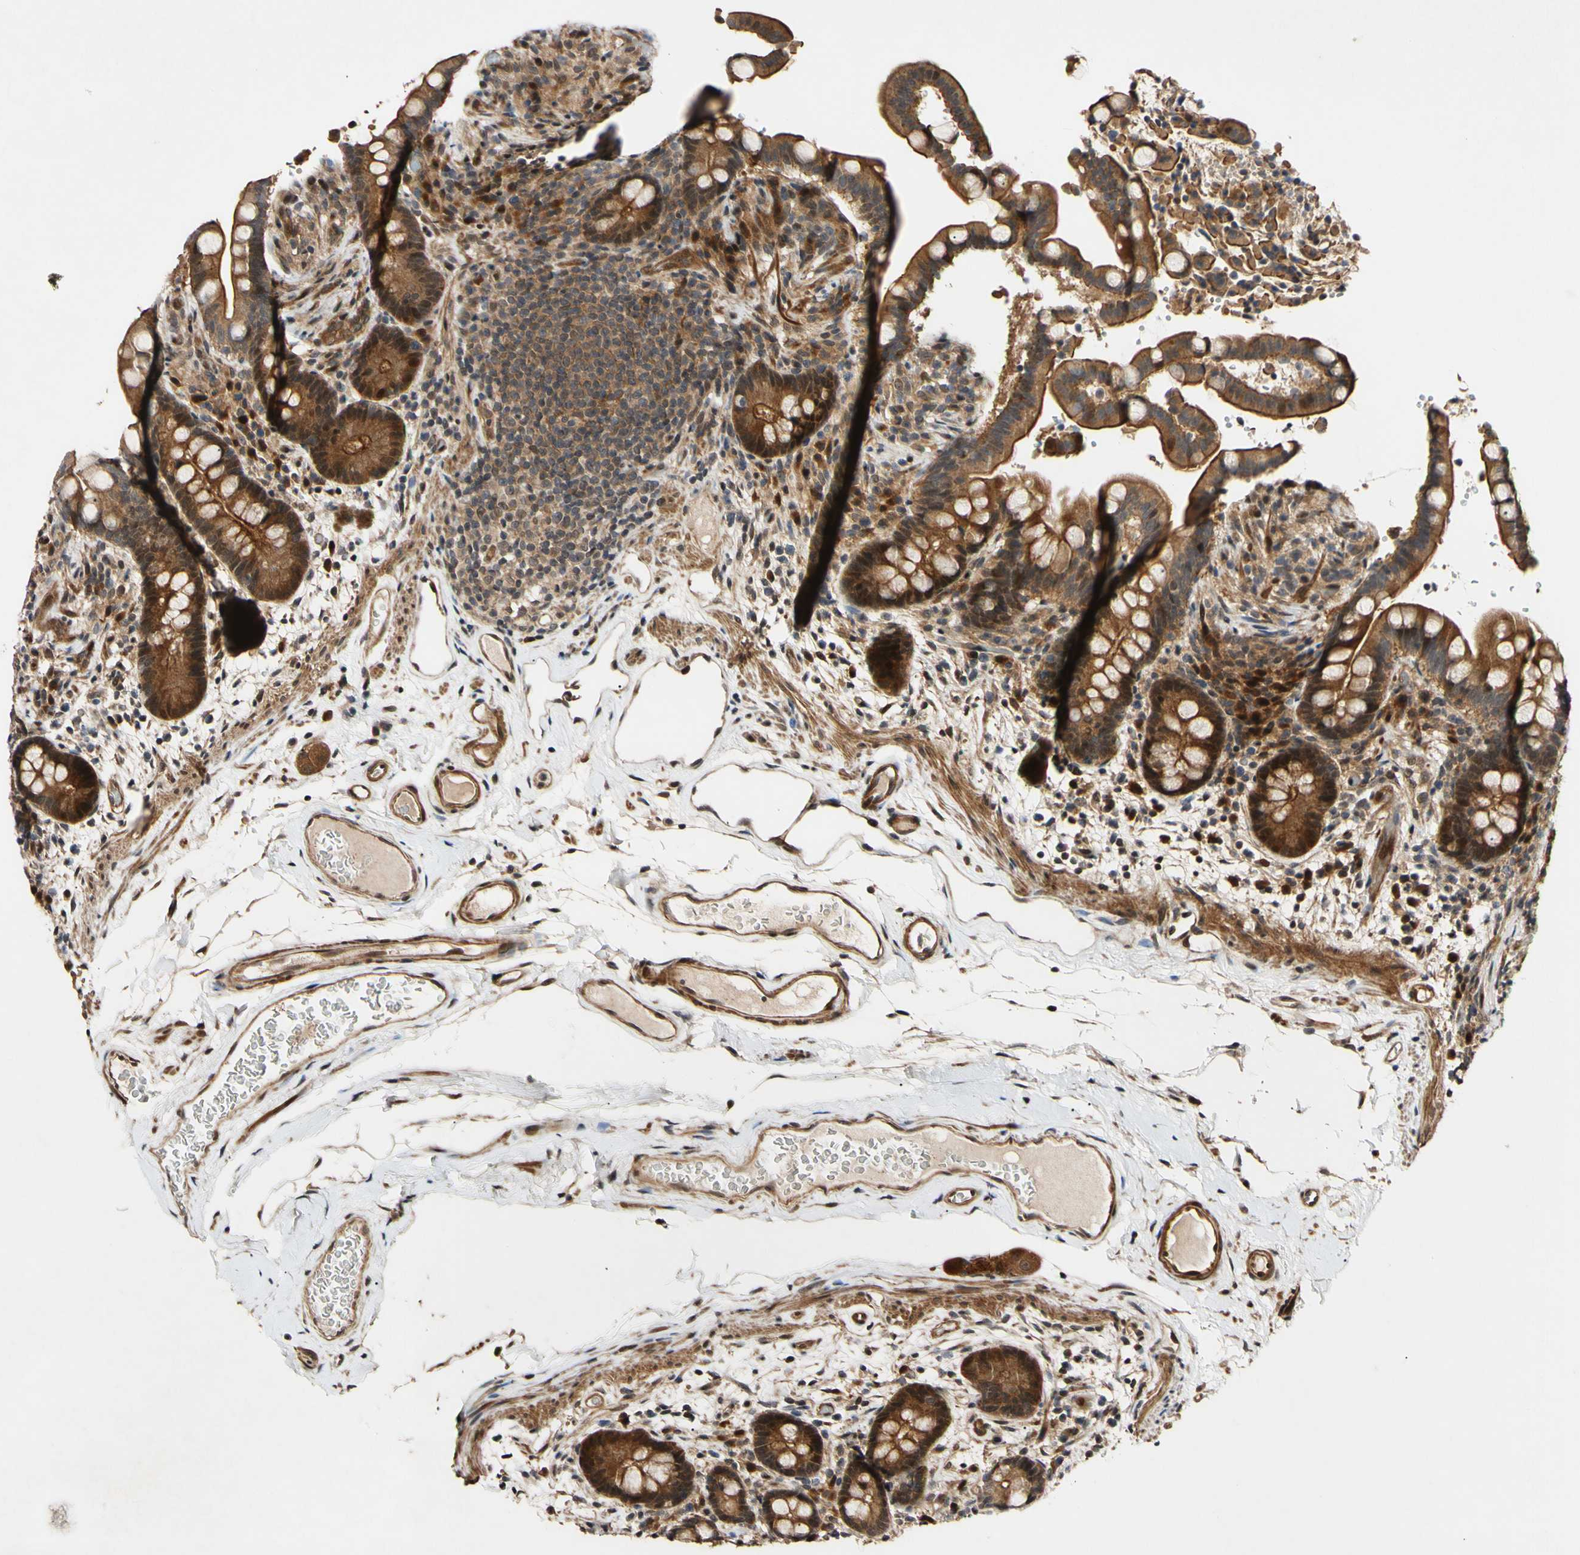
{"staining": {"intensity": "moderate", "quantity": ">75%", "location": "cytoplasmic/membranous"}, "tissue": "colon", "cell_type": "Endothelial cells", "image_type": "normal", "snomed": [{"axis": "morphology", "description": "Normal tissue, NOS"}, {"axis": "topography", "description": "Colon"}], "caption": "An image of colon stained for a protein exhibits moderate cytoplasmic/membranous brown staining in endothelial cells. Ihc stains the protein in brown and the nuclei are stained blue.", "gene": "CSNK1E", "patient": {"sex": "male", "age": 73}}